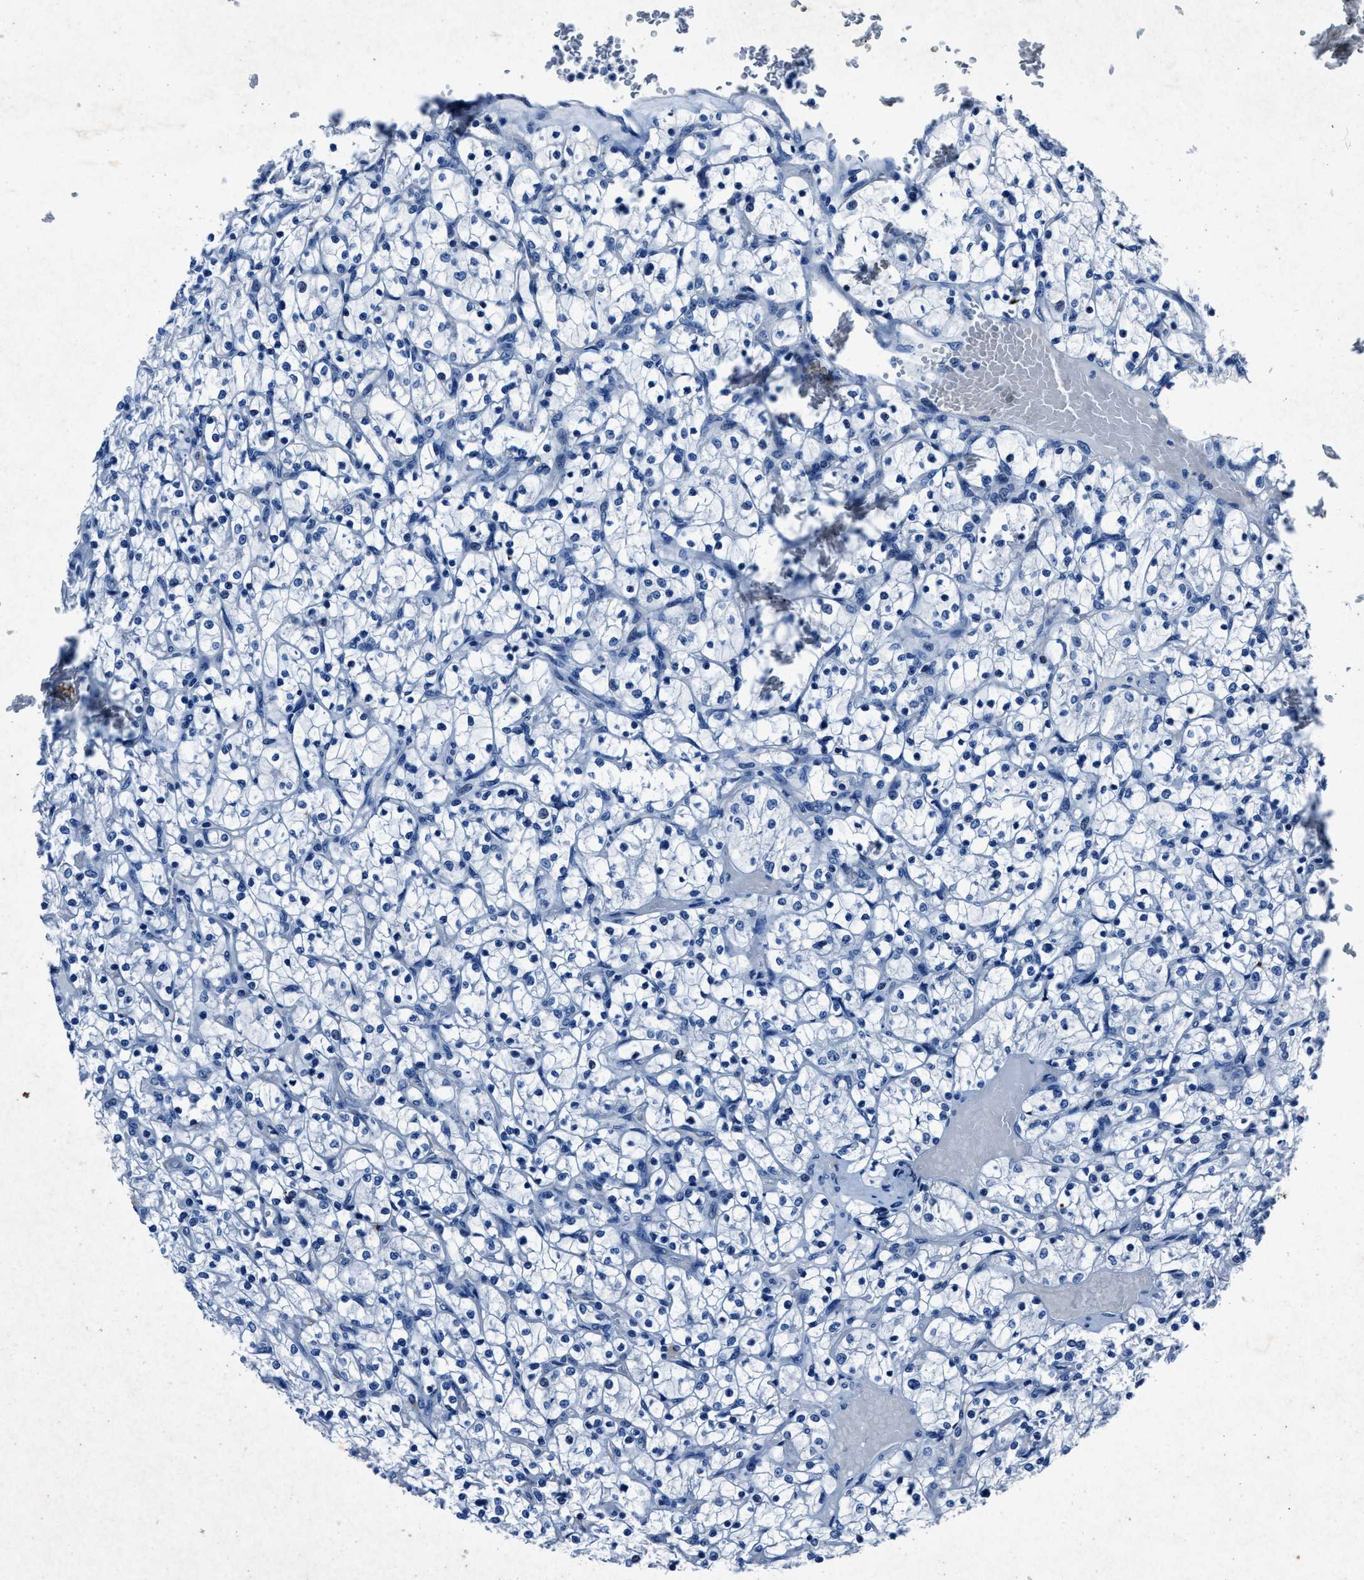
{"staining": {"intensity": "negative", "quantity": "none", "location": "none"}, "tissue": "renal cancer", "cell_type": "Tumor cells", "image_type": "cancer", "snomed": [{"axis": "morphology", "description": "Adenocarcinoma, NOS"}, {"axis": "topography", "description": "Kidney"}], "caption": "Renal cancer (adenocarcinoma) was stained to show a protein in brown. There is no significant positivity in tumor cells.", "gene": "NACAD", "patient": {"sex": "female", "age": 69}}